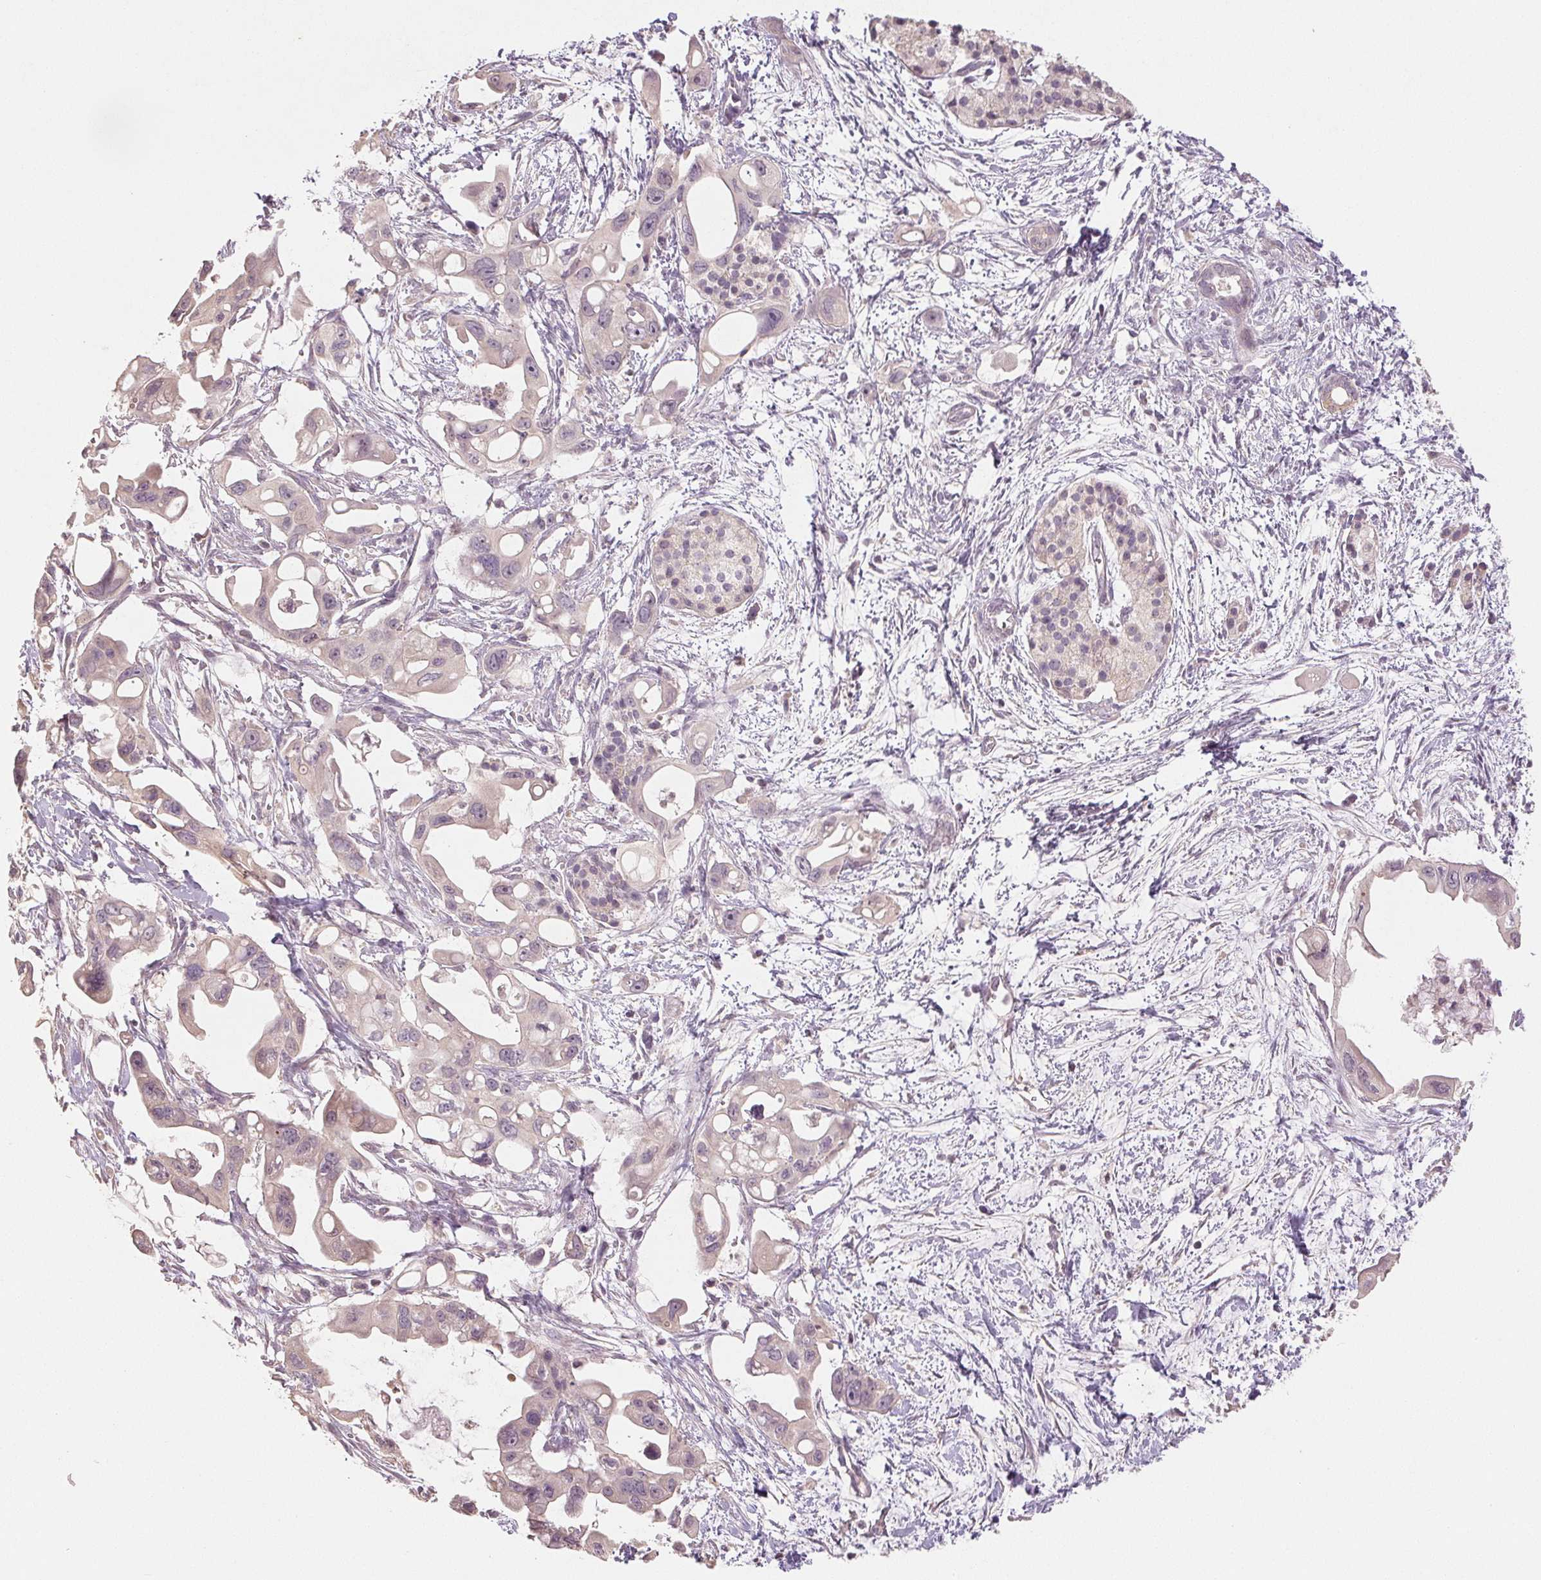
{"staining": {"intensity": "negative", "quantity": "none", "location": "none"}, "tissue": "pancreatic cancer", "cell_type": "Tumor cells", "image_type": "cancer", "snomed": [{"axis": "morphology", "description": "Adenocarcinoma, NOS"}, {"axis": "topography", "description": "Pancreas"}], "caption": "Micrograph shows no protein positivity in tumor cells of pancreatic cancer (adenocarcinoma) tissue.", "gene": "COX14", "patient": {"sex": "male", "age": 61}}